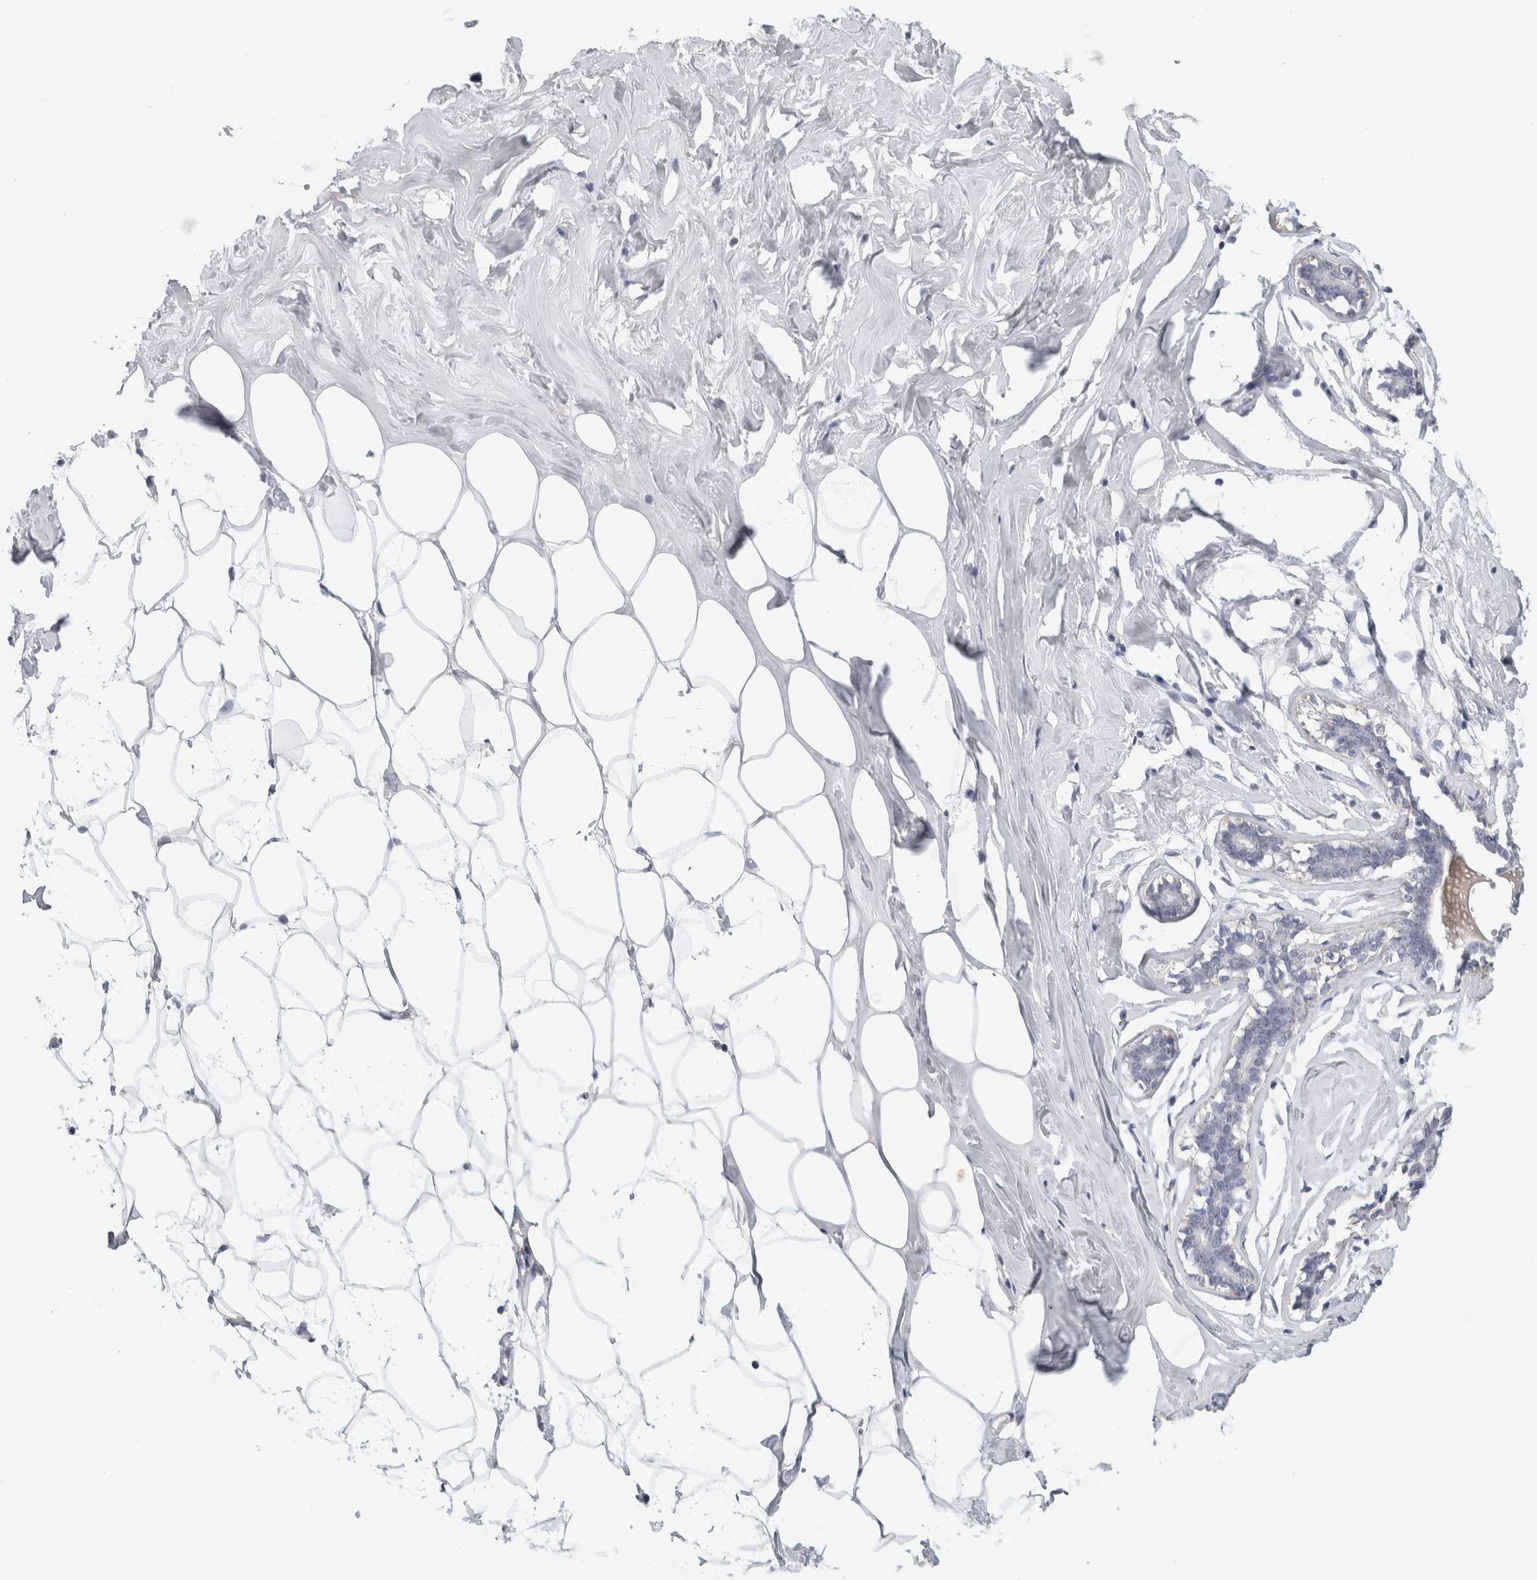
{"staining": {"intensity": "negative", "quantity": "none", "location": "none"}, "tissue": "adipose tissue", "cell_type": "Adipocytes", "image_type": "normal", "snomed": [{"axis": "morphology", "description": "Normal tissue, NOS"}, {"axis": "morphology", "description": "Fibrosis, NOS"}, {"axis": "topography", "description": "Breast"}, {"axis": "topography", "description": "Adipose tissue"}], "caption": "A high-resolution micrograph shows IHC staining of normal adipose tissue, which shows no significant expression in adipocytes.", "gene": "MGAT1", "patient": {"sex": "female", "age": 39}}